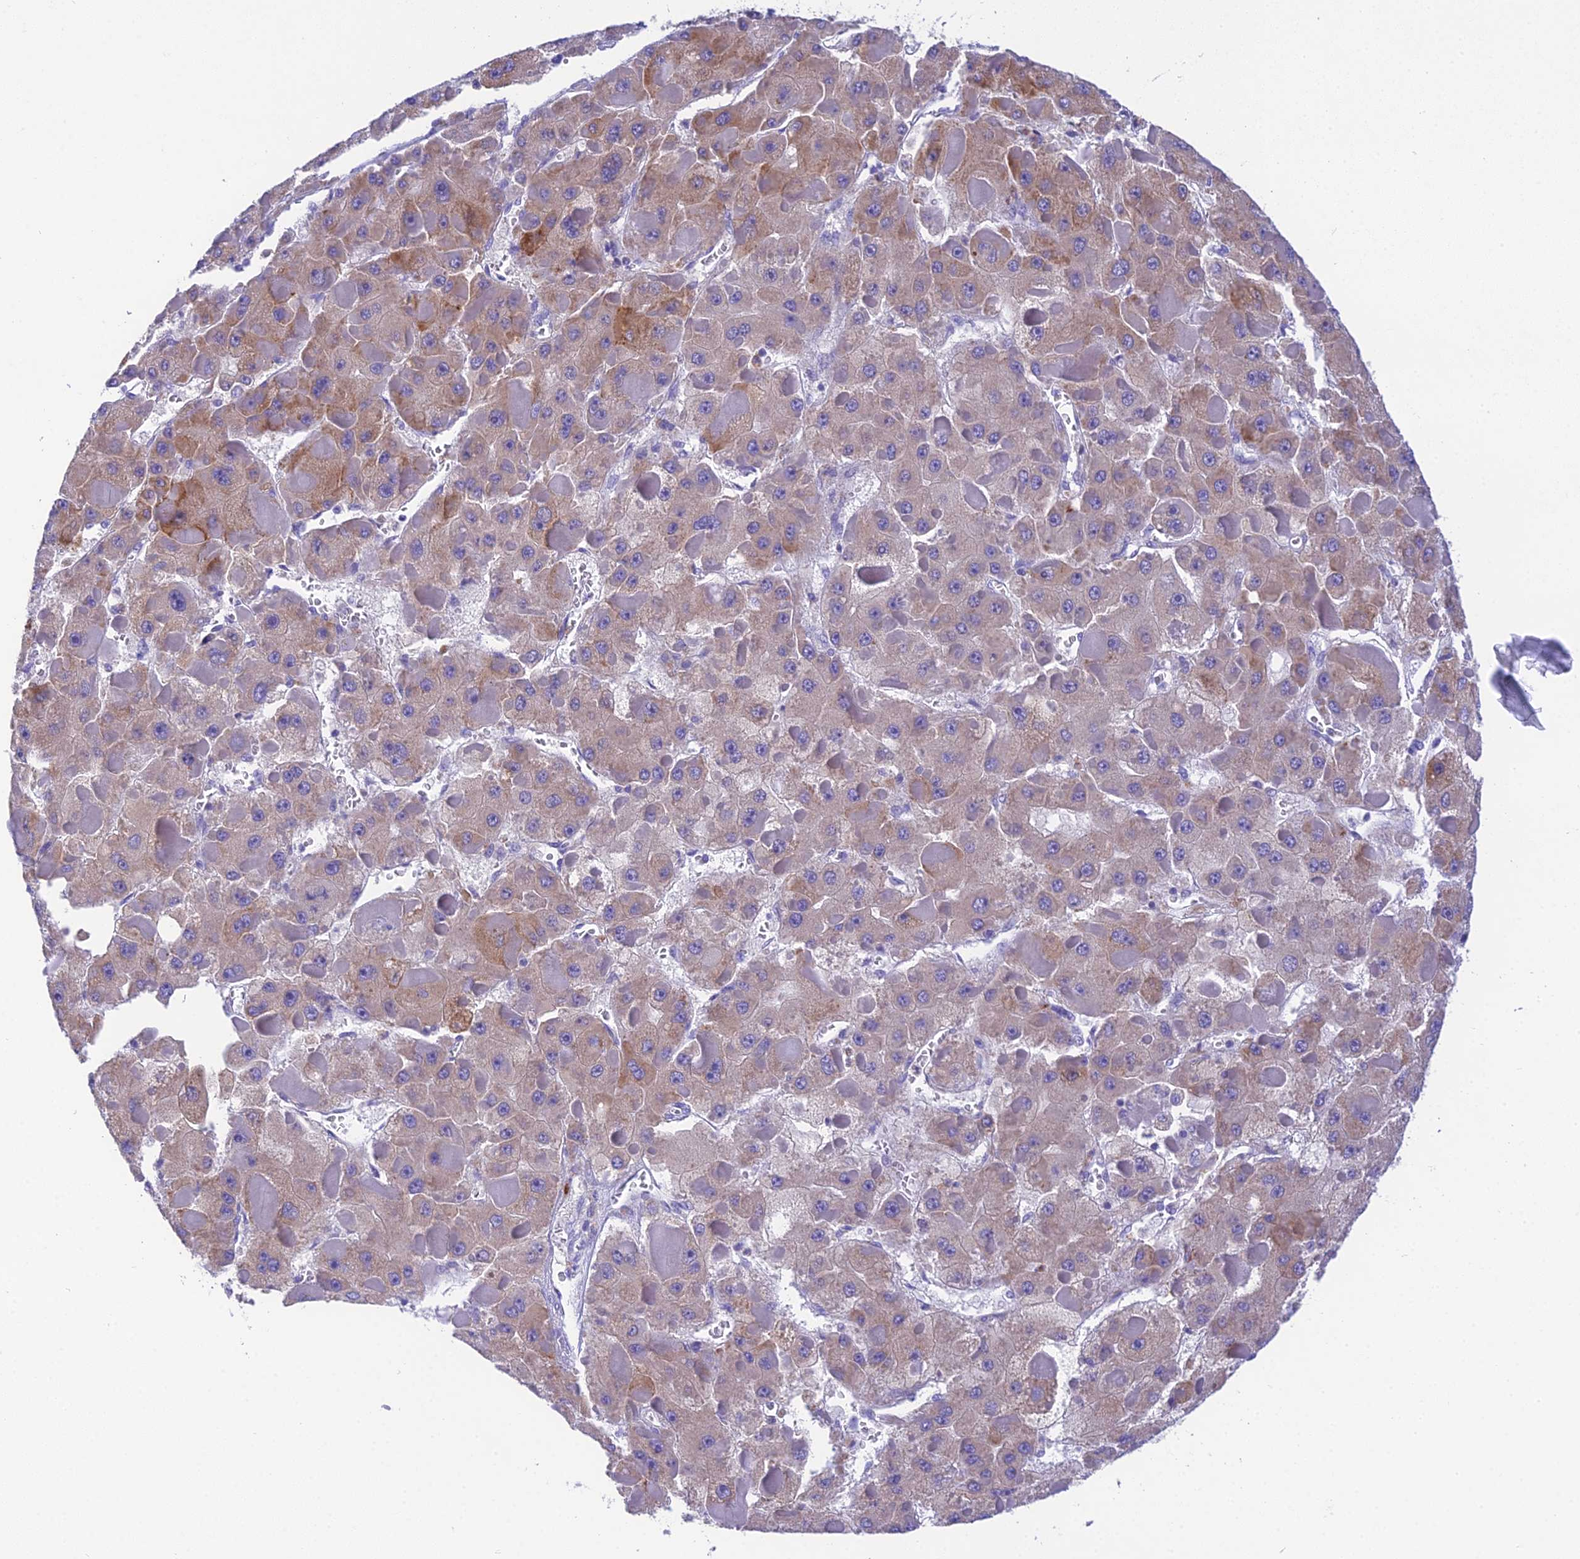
{"staining": {"intensity": "moderate", "quantity": "<25%", "location": "cytoplasmic/membranous"}, "tissue": "liver cancer", "cell_type": "Tumor cells", "image_type": "cancer", "snomed": [{"axis": "morphology", "description": "Carcinoma, Hepatocellular, NOS"}, {"axis": "topography", "description": "Liver"}], "caption": "Liver cancer stained with a brown dye reveals moderate cytoplasmic/membranous positive staining in approximately <25% of tumor cells.", "gene": "KIAA0408", "patient": {"sex": "female", "age": 73}}